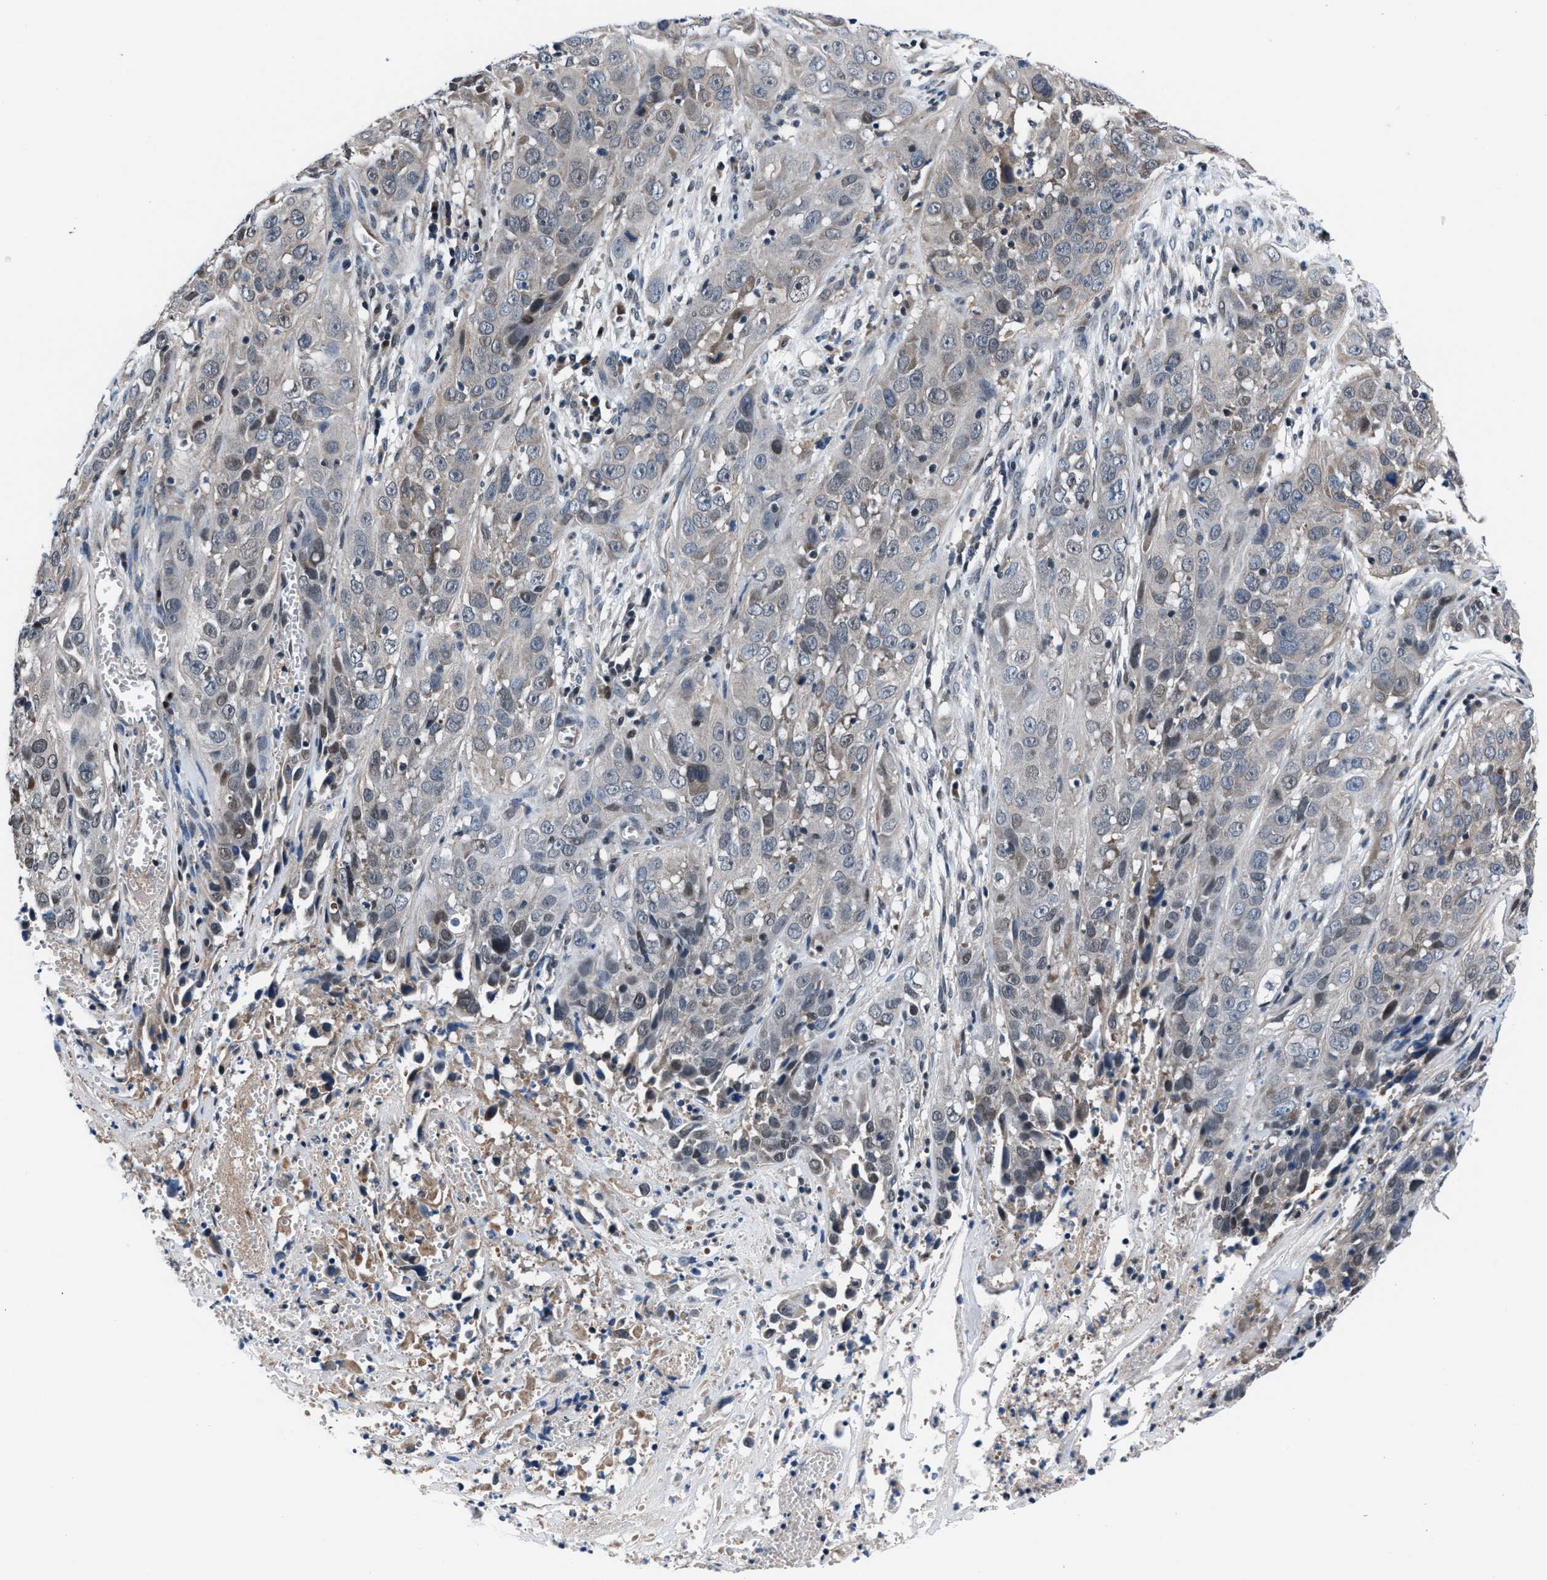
{"staining": {"intensity": "negative", "quantity": "none", "location": "none"}, "tissue": "cervical cancer", "cell_type": "Tumor cells", "image_type": "cancer", "snomed": [{"axis": "morphology", "description": "Squamous cell carcinoma, NOS"}, {"axis": "topography", "description": "Cervix"}], "caption": "The immunohistochemistry (IHC) micrograph has no significant expression in tumor cells of cervical cancer (squamous cell carcinoma) tissue.", "gene": "PRPSAP2", "patient": {"sex": "female", "age": 32}}